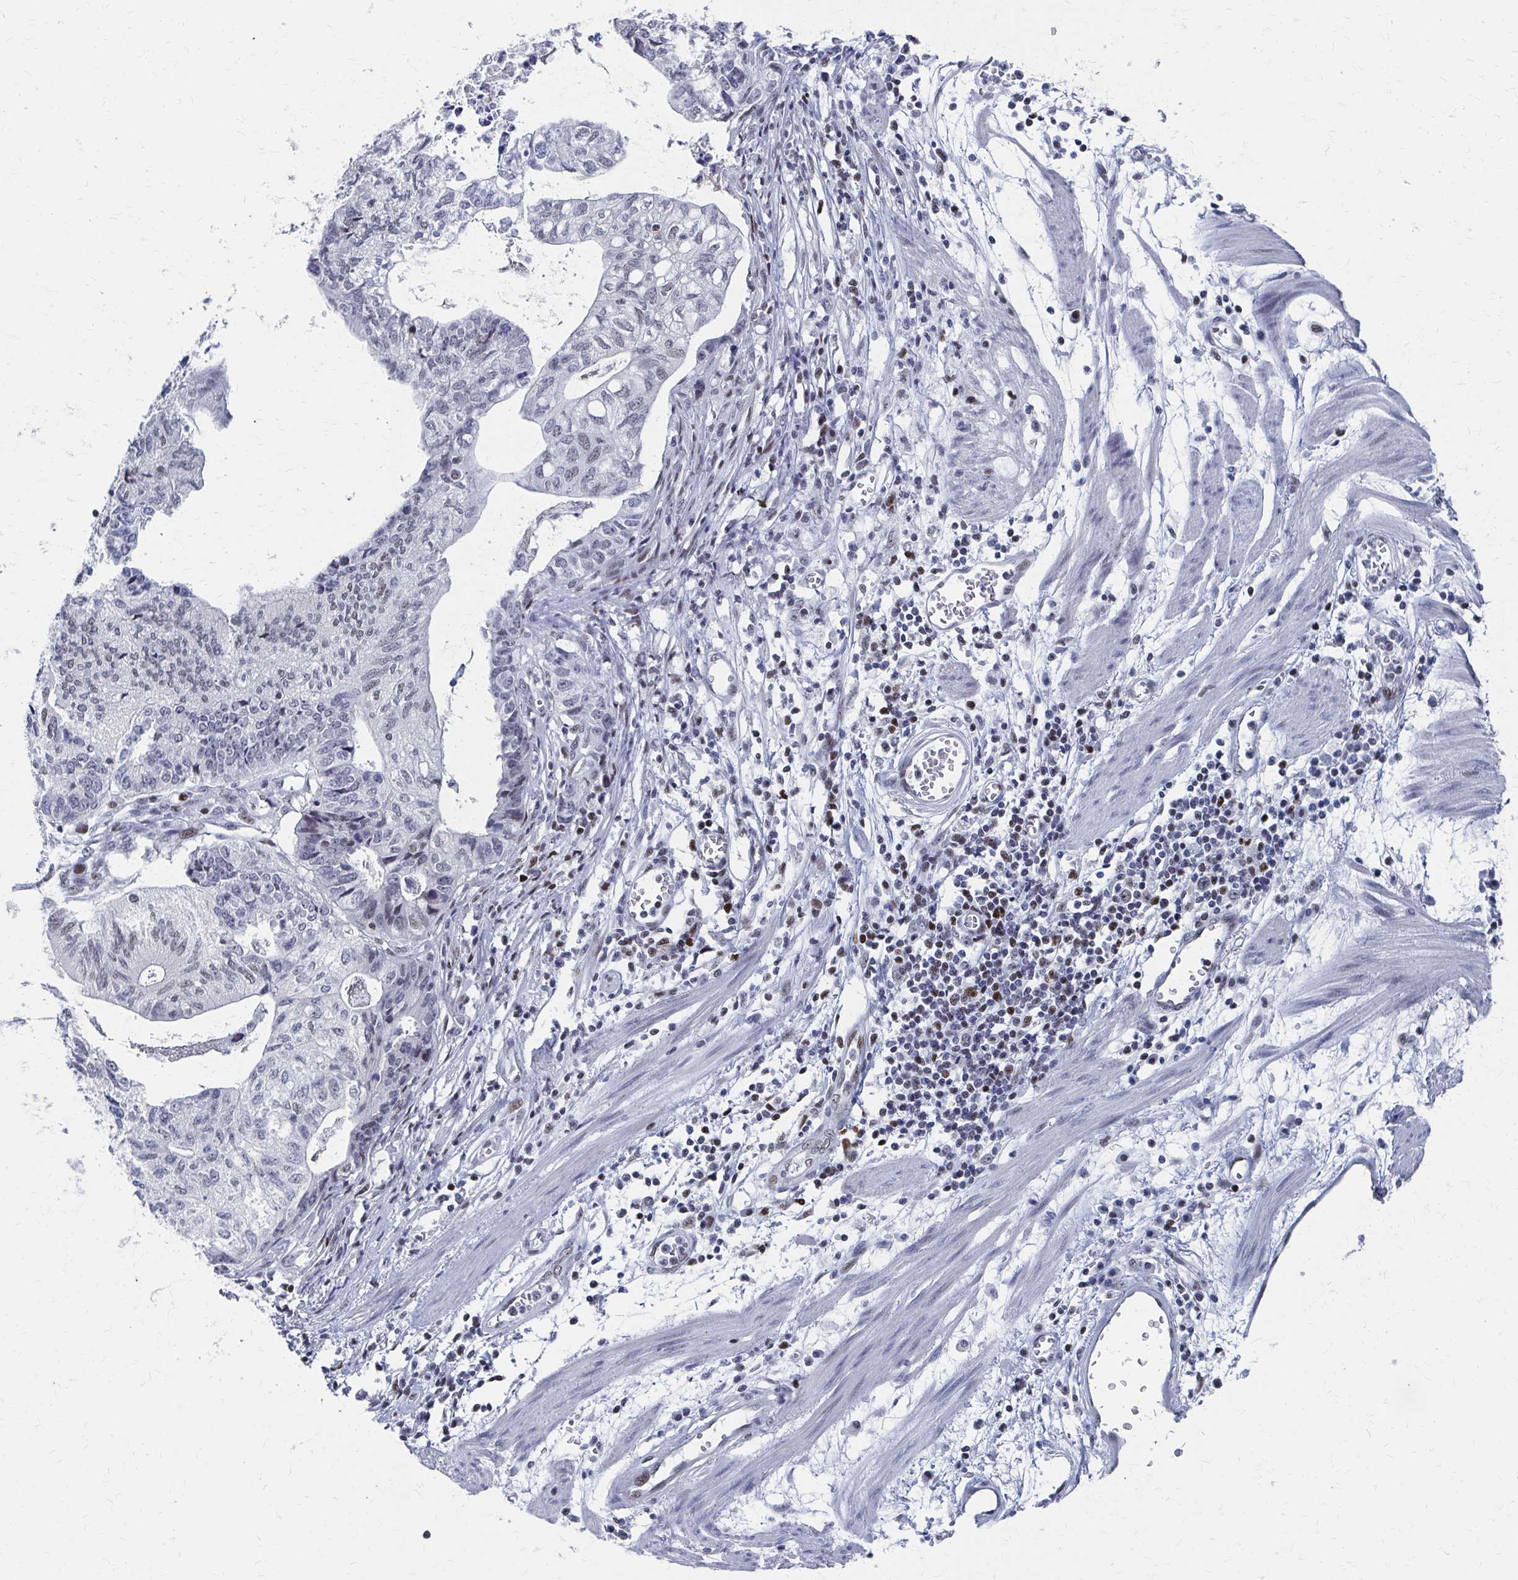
{"staining": {"intensity": "negative", "quantity": "none", "location": "none"}, "tissue": "stomach cancer", "cell_type": "Tumor cells", "image_type": "cancer", "snomed": [{"axis": "morphology", "description": "Adenocarcinoma, NOS"}, {"axis": "topography", "description": "Stomach, upper"}], "caption": "Immunohistochemistry (IHC) of human stomach cancer (adenocarcinoma) shows no expression in tumor cells.", "gene": "CDIN1", "patient": {"sex": "female", "age": 67}}